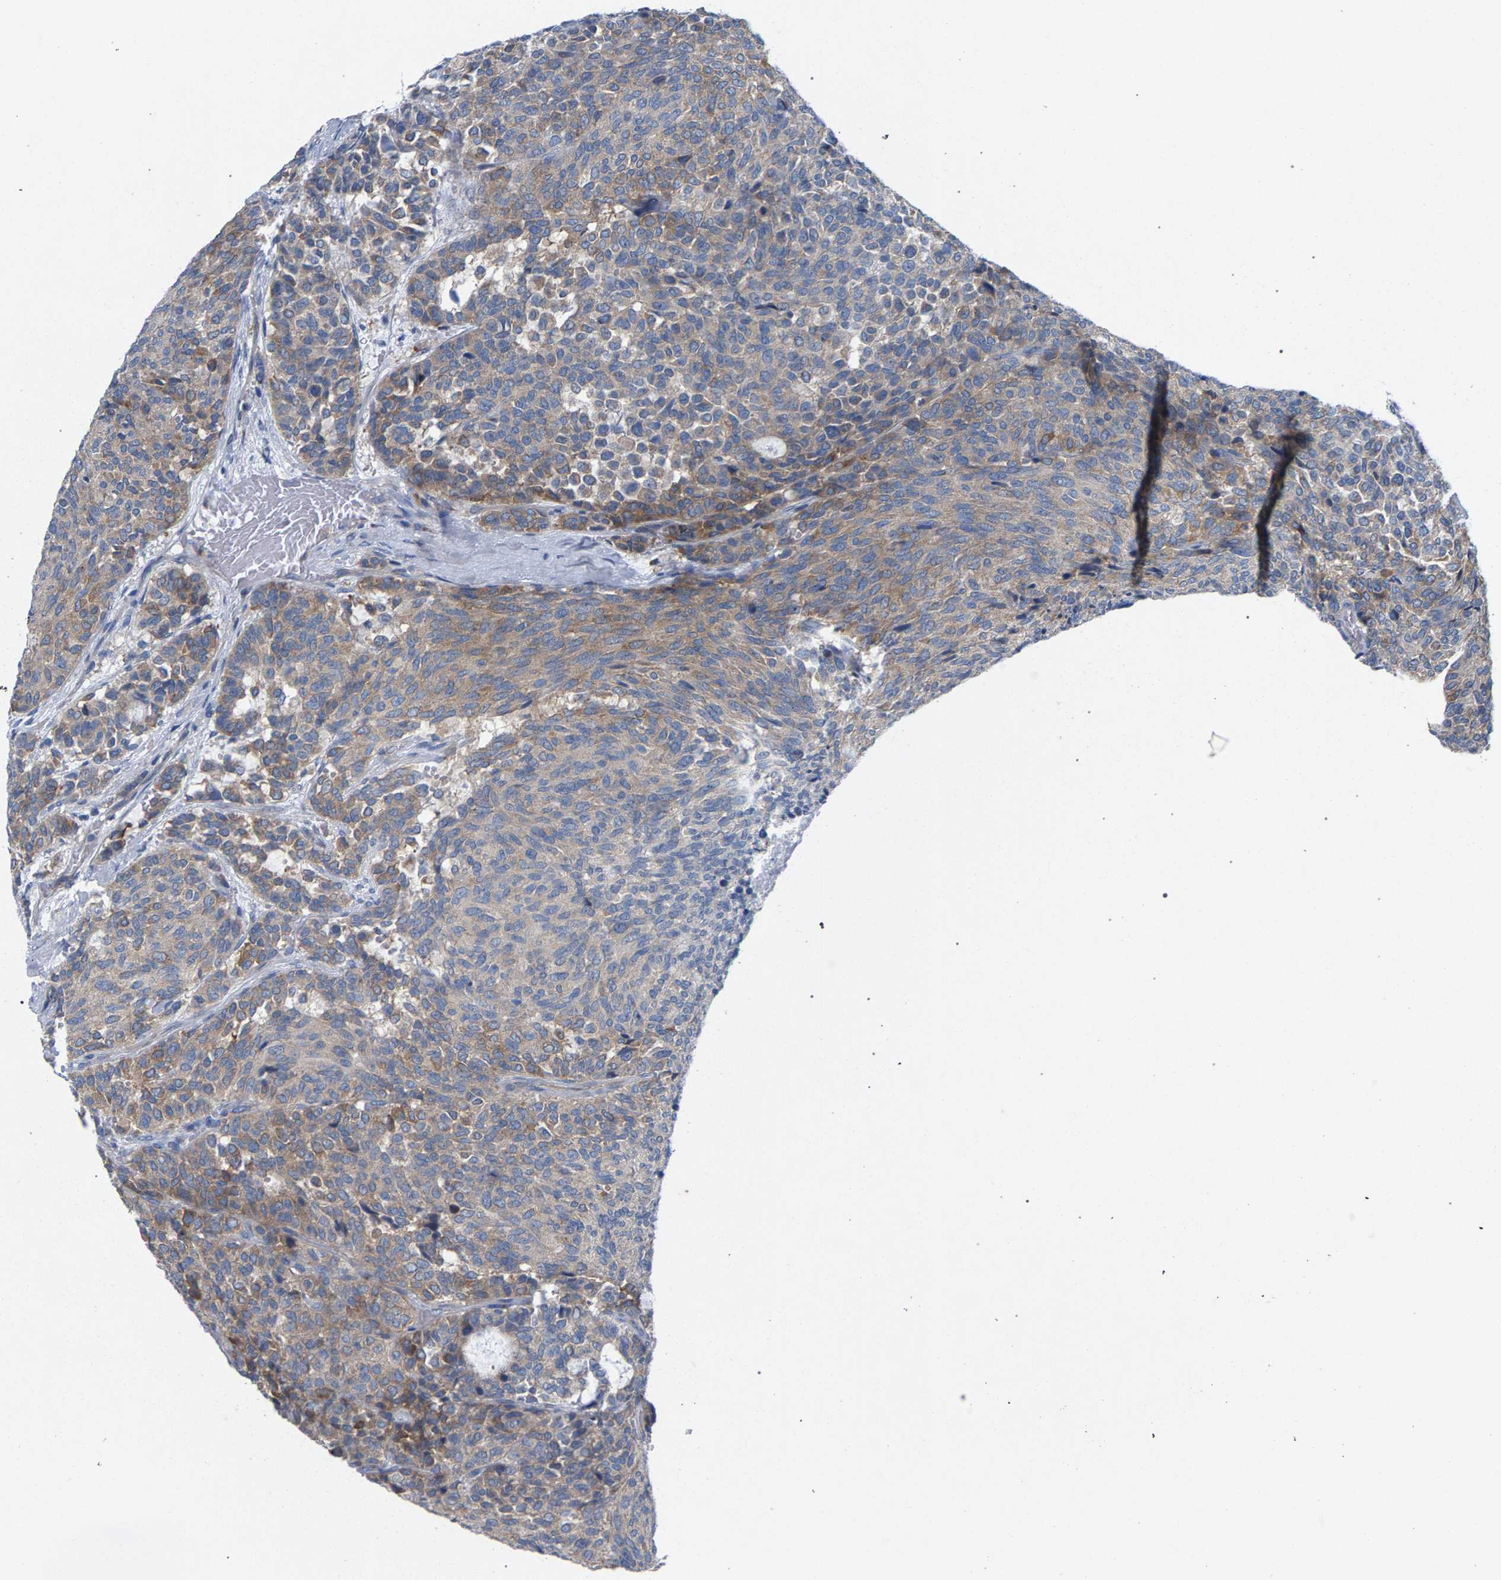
{"staining": {"intensity": "weak", "quantity": ">75%", "location": "cytoplasmic/membranous"}, "tissue": "carcinoid", "cell_type": "Tumor cells", "image_type": "cancer", "snomed": [{"axis": "morphology", "description": "Carcinoid, malignant, NOS"}, {"axis": "topography", "description": "Pancreas"}], "caption": "Protein analysis of carcinoid tissue demonstrates weak cytoplasmic/membranous expression in about >75% of tumor cells. (DAB (3,3'-diaminobenzidine) = brown stain, brightfield microscopy at high magnification).", "gene": "MAMDC2", "patient": {"sex": "female", "age": 54}}